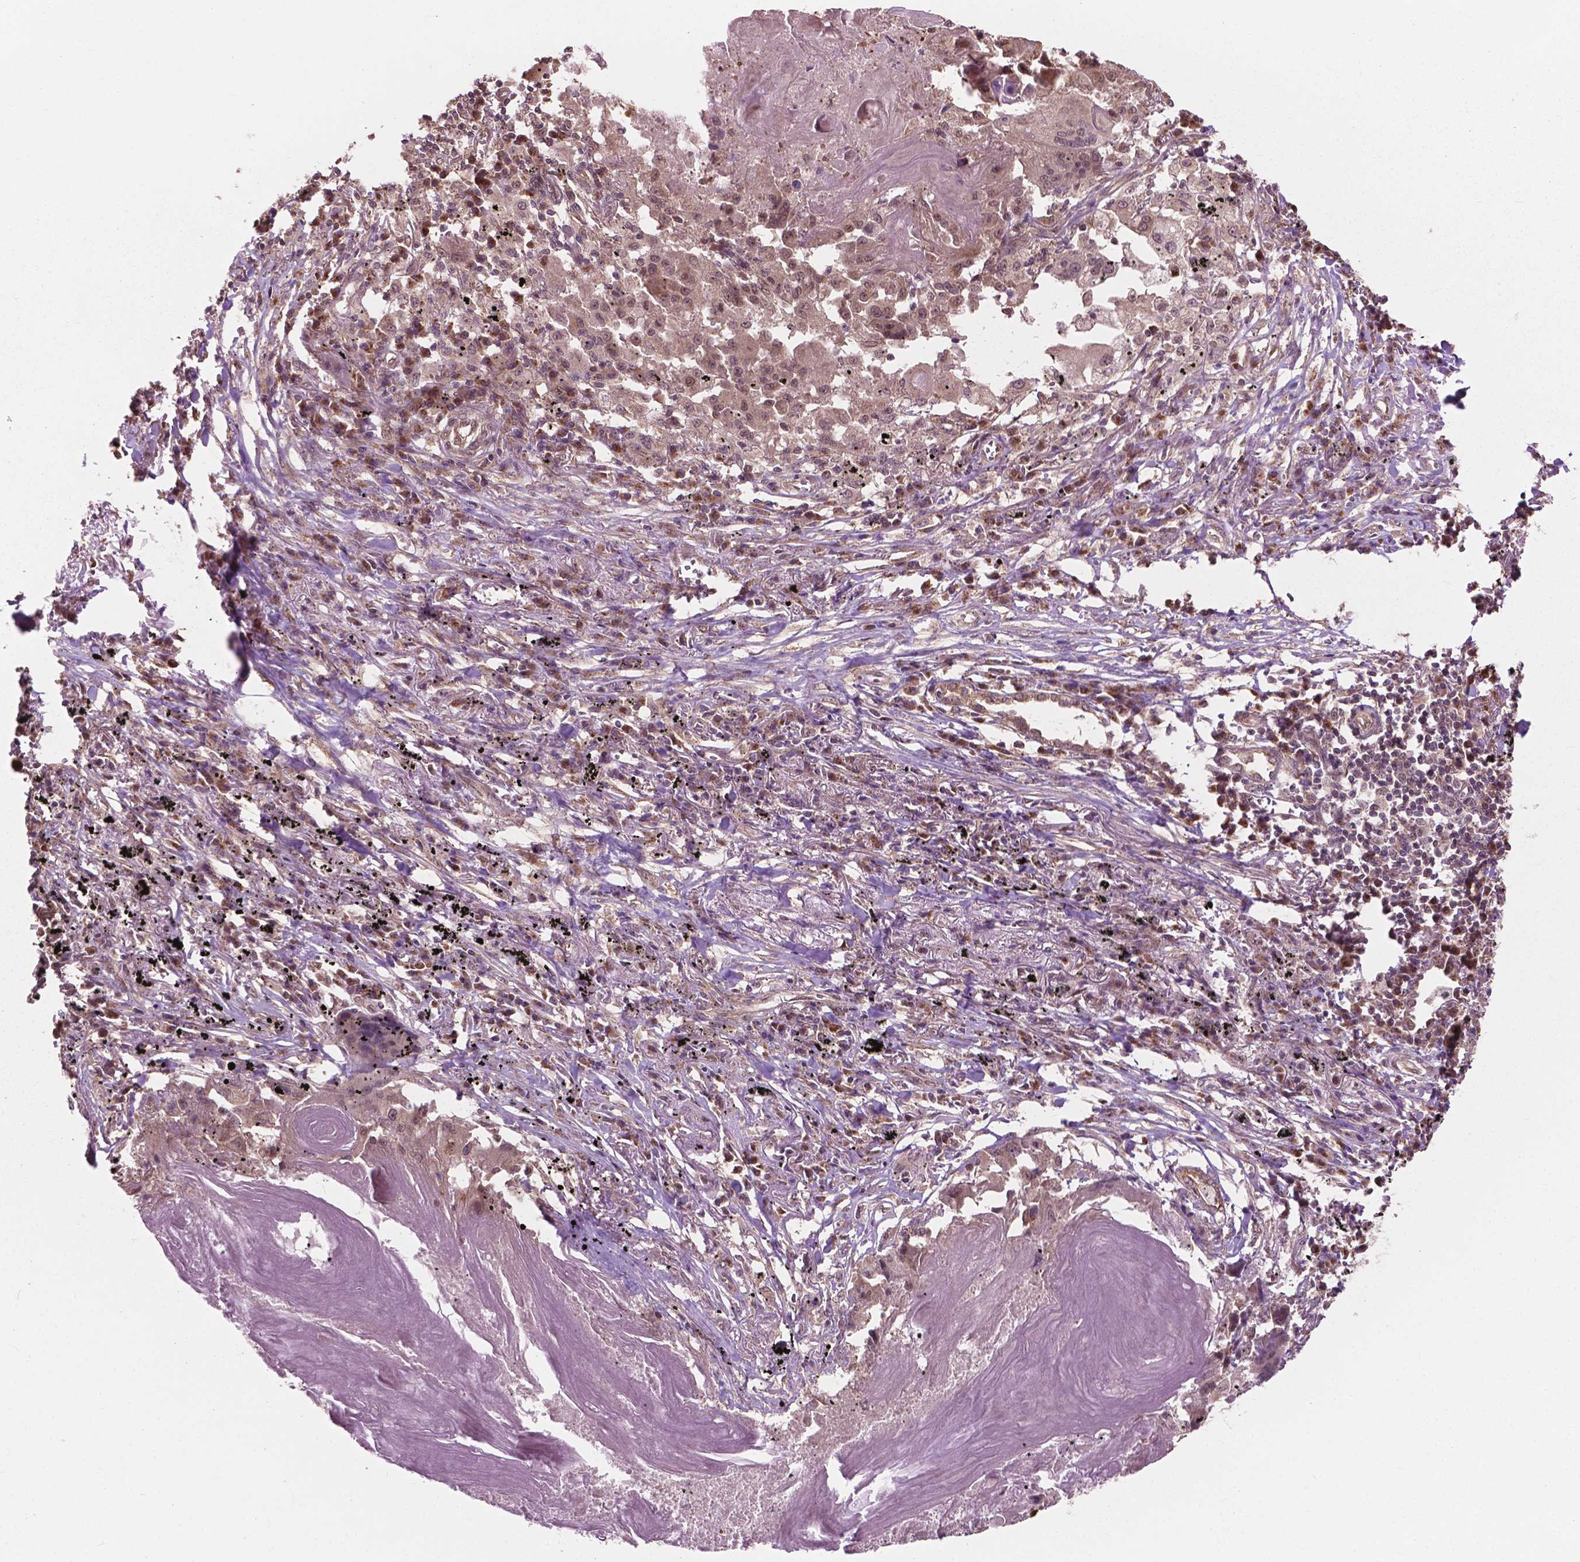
{"staining": {"intensity": "weak", "quantity": ">75%", "location": "cytoplasmic/membranous,nuclear"}, "tissue": "lung cancer", "cell_type": "Tumor cells", "image_type": "cancer", "snomed": [{"axis": "morphology", "description": "Squamous cell carcinoma, NOS"}, {"axis": "topography", "description": "Lung"}], "caption": "Tumor cells exhibit low levels of weak cytoplasmic/membranous and nuclear expression in about >75% of cells in human squamous cell carcinoma (lung).", "gene": "PPP1CB", "patient": {"sex": "male", "age": 78}}